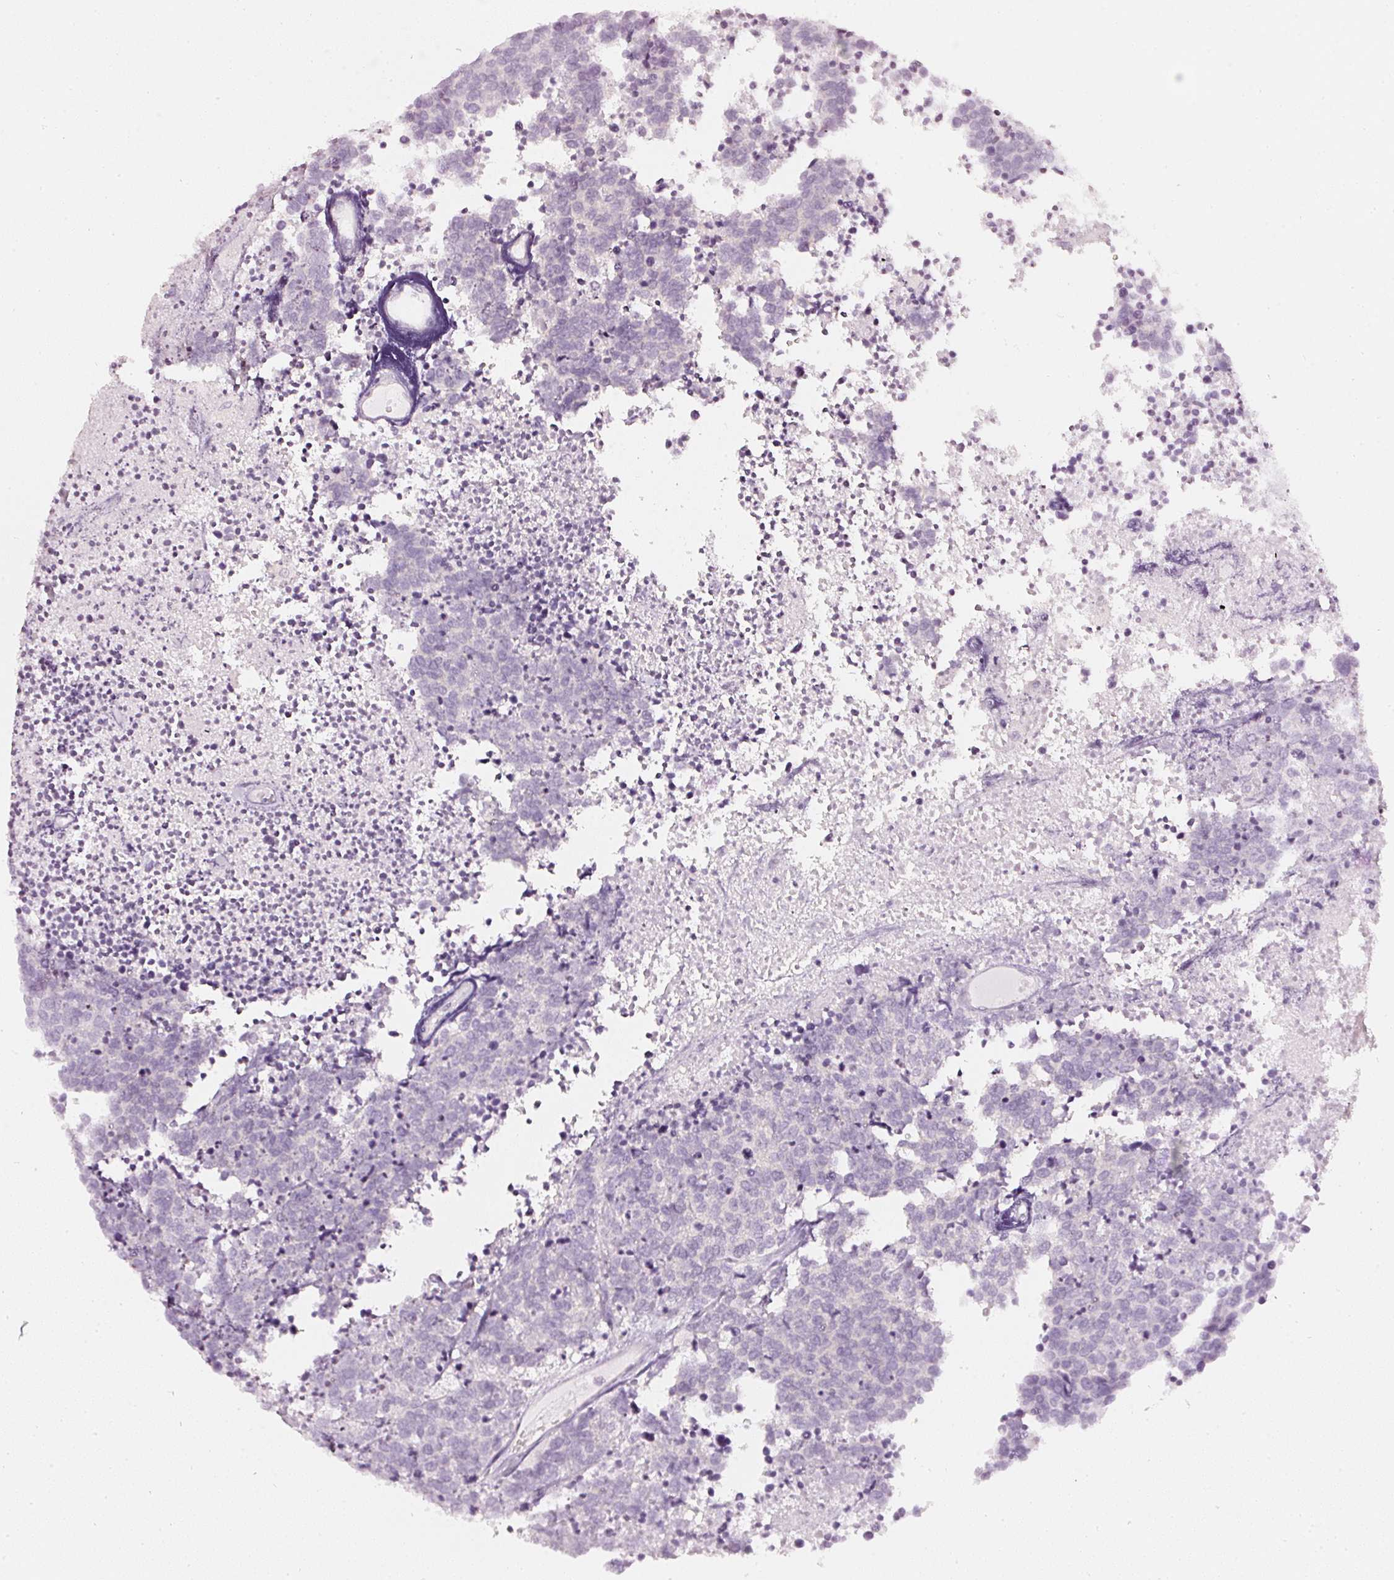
{"staining": {"intensity": "negative", "quantity": "none", "location": "none"}, "tissue": "carcinoid", "cell_type": "Tumor cells", "image_type": "cancer", "snomed": [{"axis": "morphology", "description": "Carcinoid, malignant, NOS"}, {"axis": "topography", "description": "Skin"}], "caption": "A photomicrograph of carcinoid stained for a protein displays no brown staining in tumor cells. (IHC, brightfield microscopy, high magnification).", "gene": "CNP", "patient": {"sex": "female", "age": 79}}